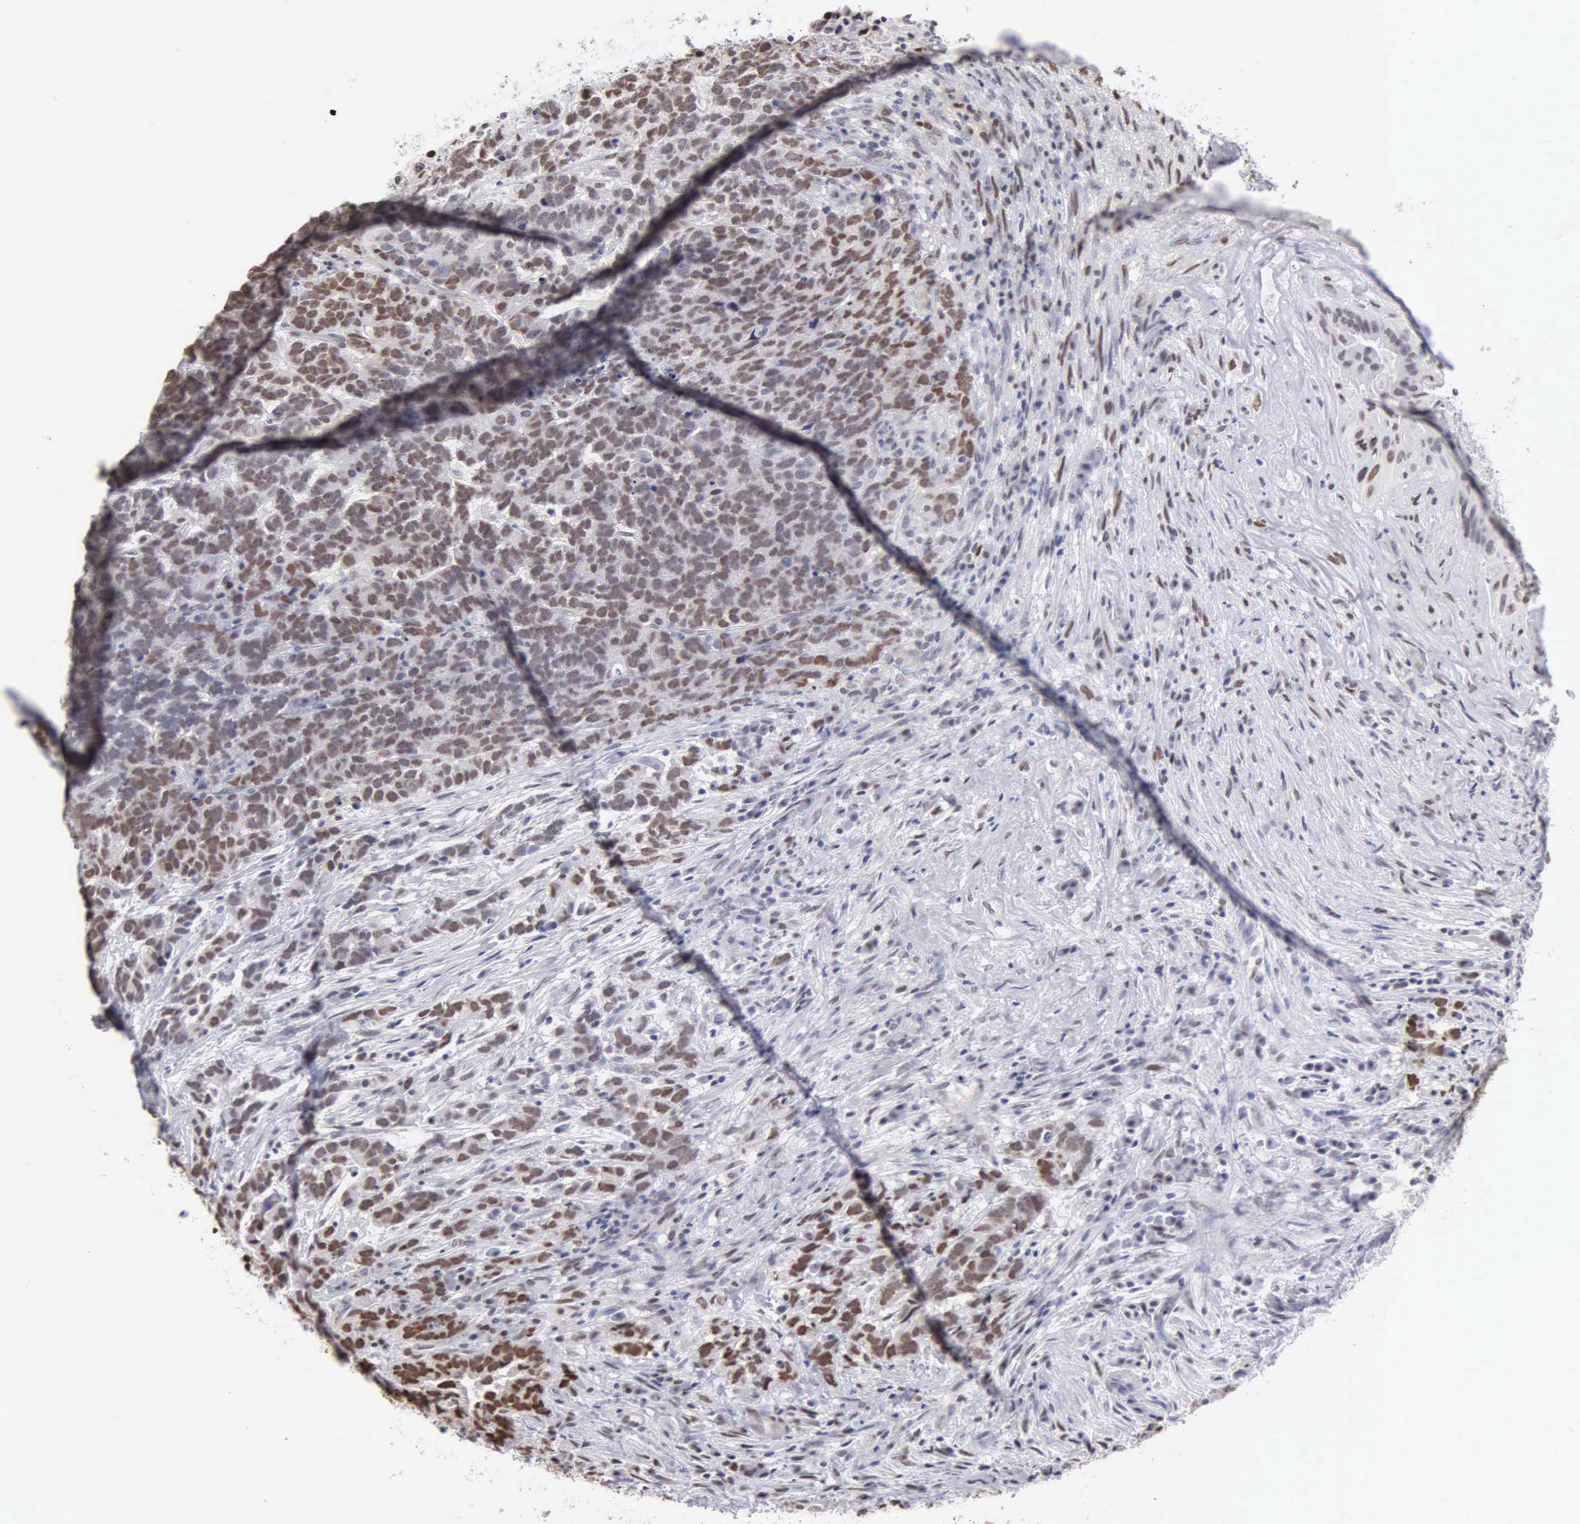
{"staining": {"intensity": "moderate", "quantity": "25%-75%", "location": "nuclear"}, "tissue": "testis cancer", "cell_type": "Tumor cells", "image_type": "cancer", "snomed": [{"axis": "morphology", "description": "Carcinoma, Embryonal, NOS"}, {"axis": "topography", "description": "Testis"}], "caption": "Protein analysis of embryonal carcinoma (testis) tissue reveals moderate nuclear positivity in approximately 25%-75% of tumor cells.", "gene": "CCNG1", "patient": {"sex": "male", "age": 26}}